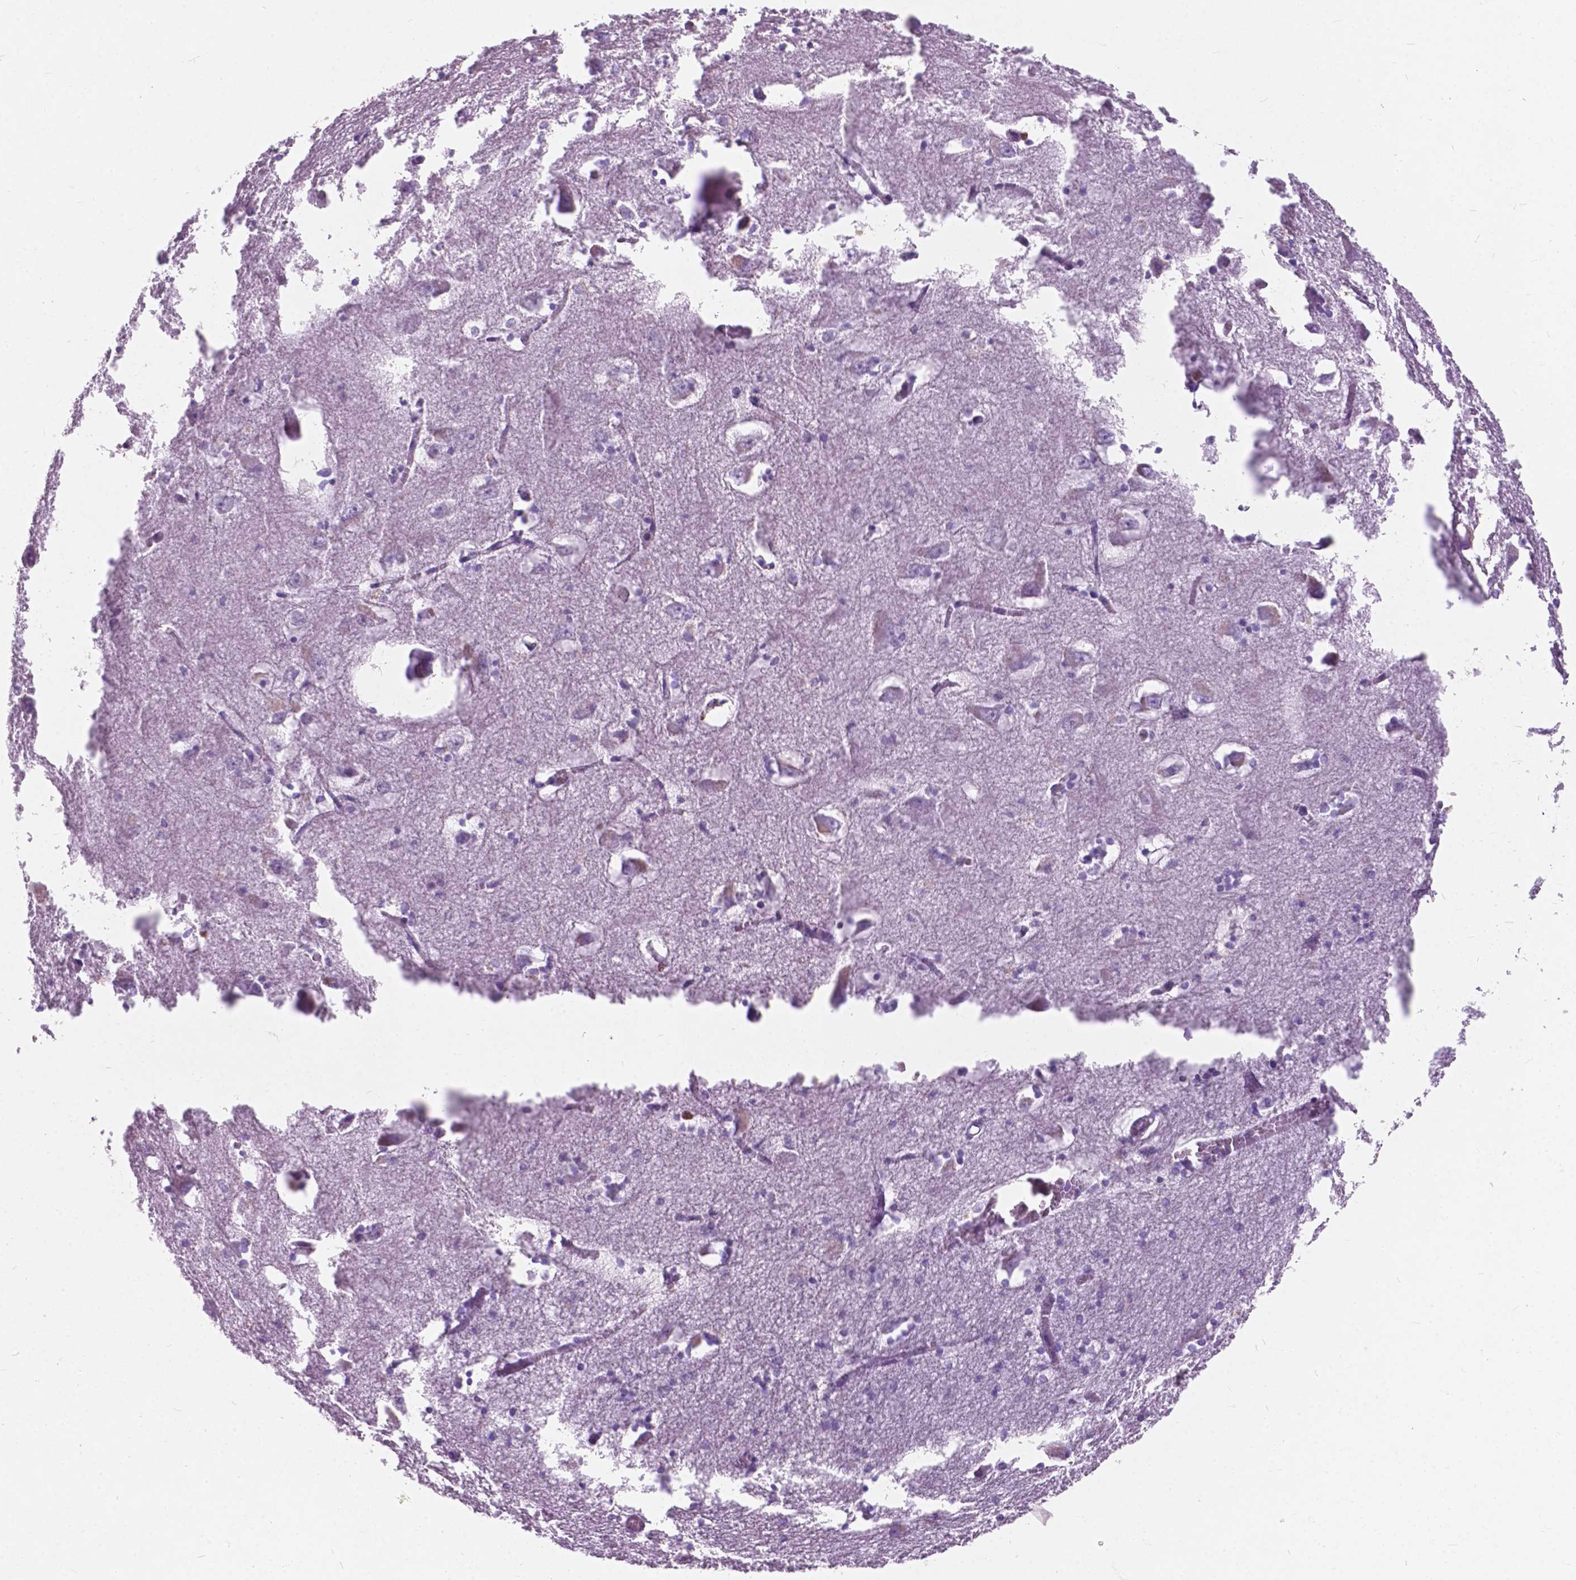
{"staining": {"intensity": "negative", "quantity": "none", "location": "none"}, "tissue": "hippocampus", "cell_type": "Glial cells", "image_type": "normal", "snomed": [{"axis": "morphology", "description": "Normal tissue, NOS"}, {"axis": "topography", "description": "Lateral ventricle wall"}, {"axis": "topography", "description": "Hippocampus"}], "caption": "Micrograph shows no significant protein positivity in glial cells of benign hippocampus. (Stains: DAB IHC with hematoxylin counter stain, Microscopy: brightfield microscopy at high magnification).", "gene": "AMOT", "patient": {"sex": "female", "age": 63}}